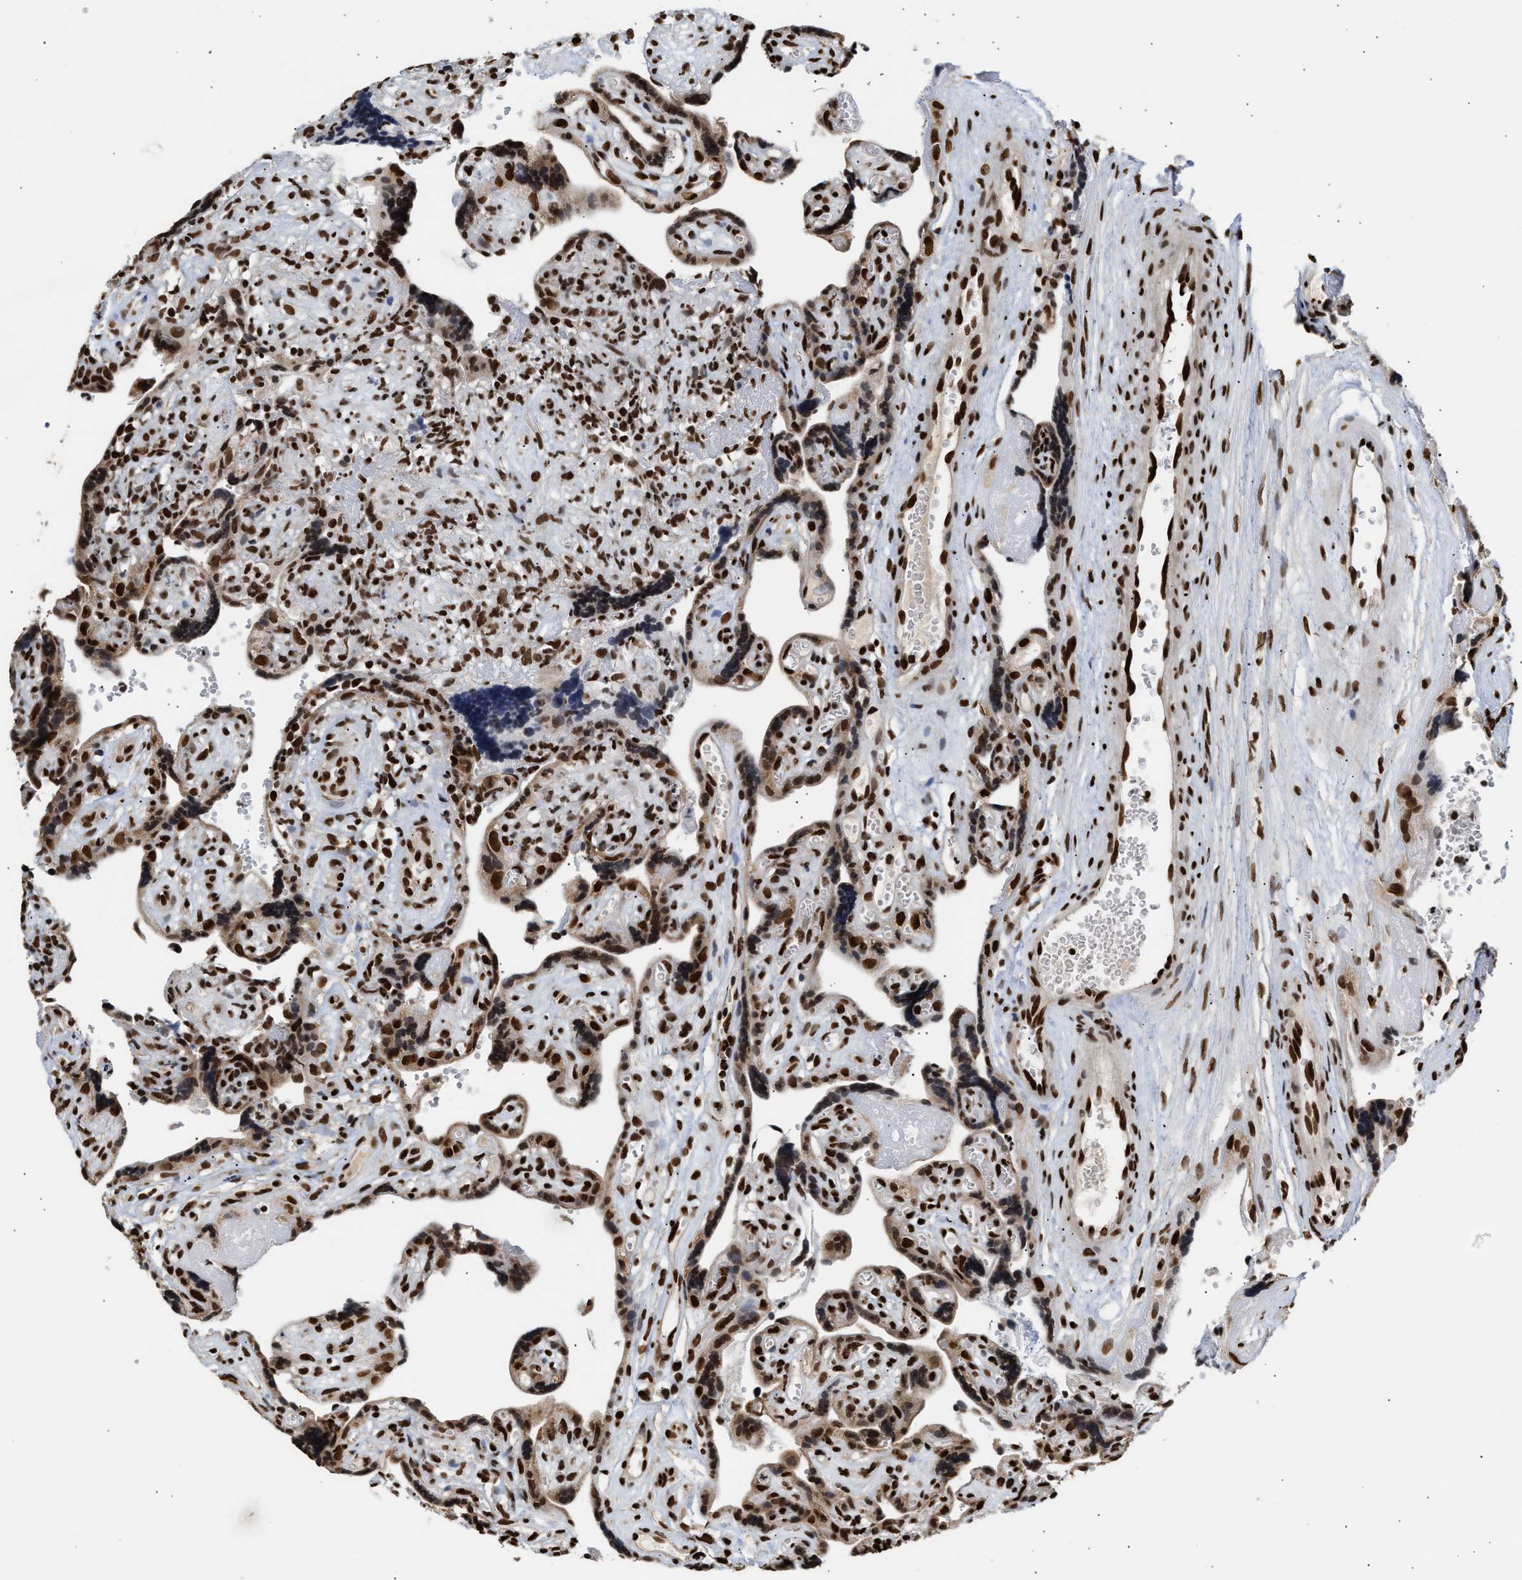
{"staining": {"intensity": "strong", "quantity": ">75%", "location": "nuclear"}, "tissue": "placenta", "cell_type": "Decidual cells", "image_type": "normal", "snomed": [{"axis": "morphology", "description": "Normal tissue, NOS"}, {"axis": "topography", "description": "Placenta"}], "caption": "The immunohistochemical stain shows strong nuclear expression in decidual cells of benign placenta.", "gene": "PSIP1", "patient": {"sex": "female", "age": 30}}